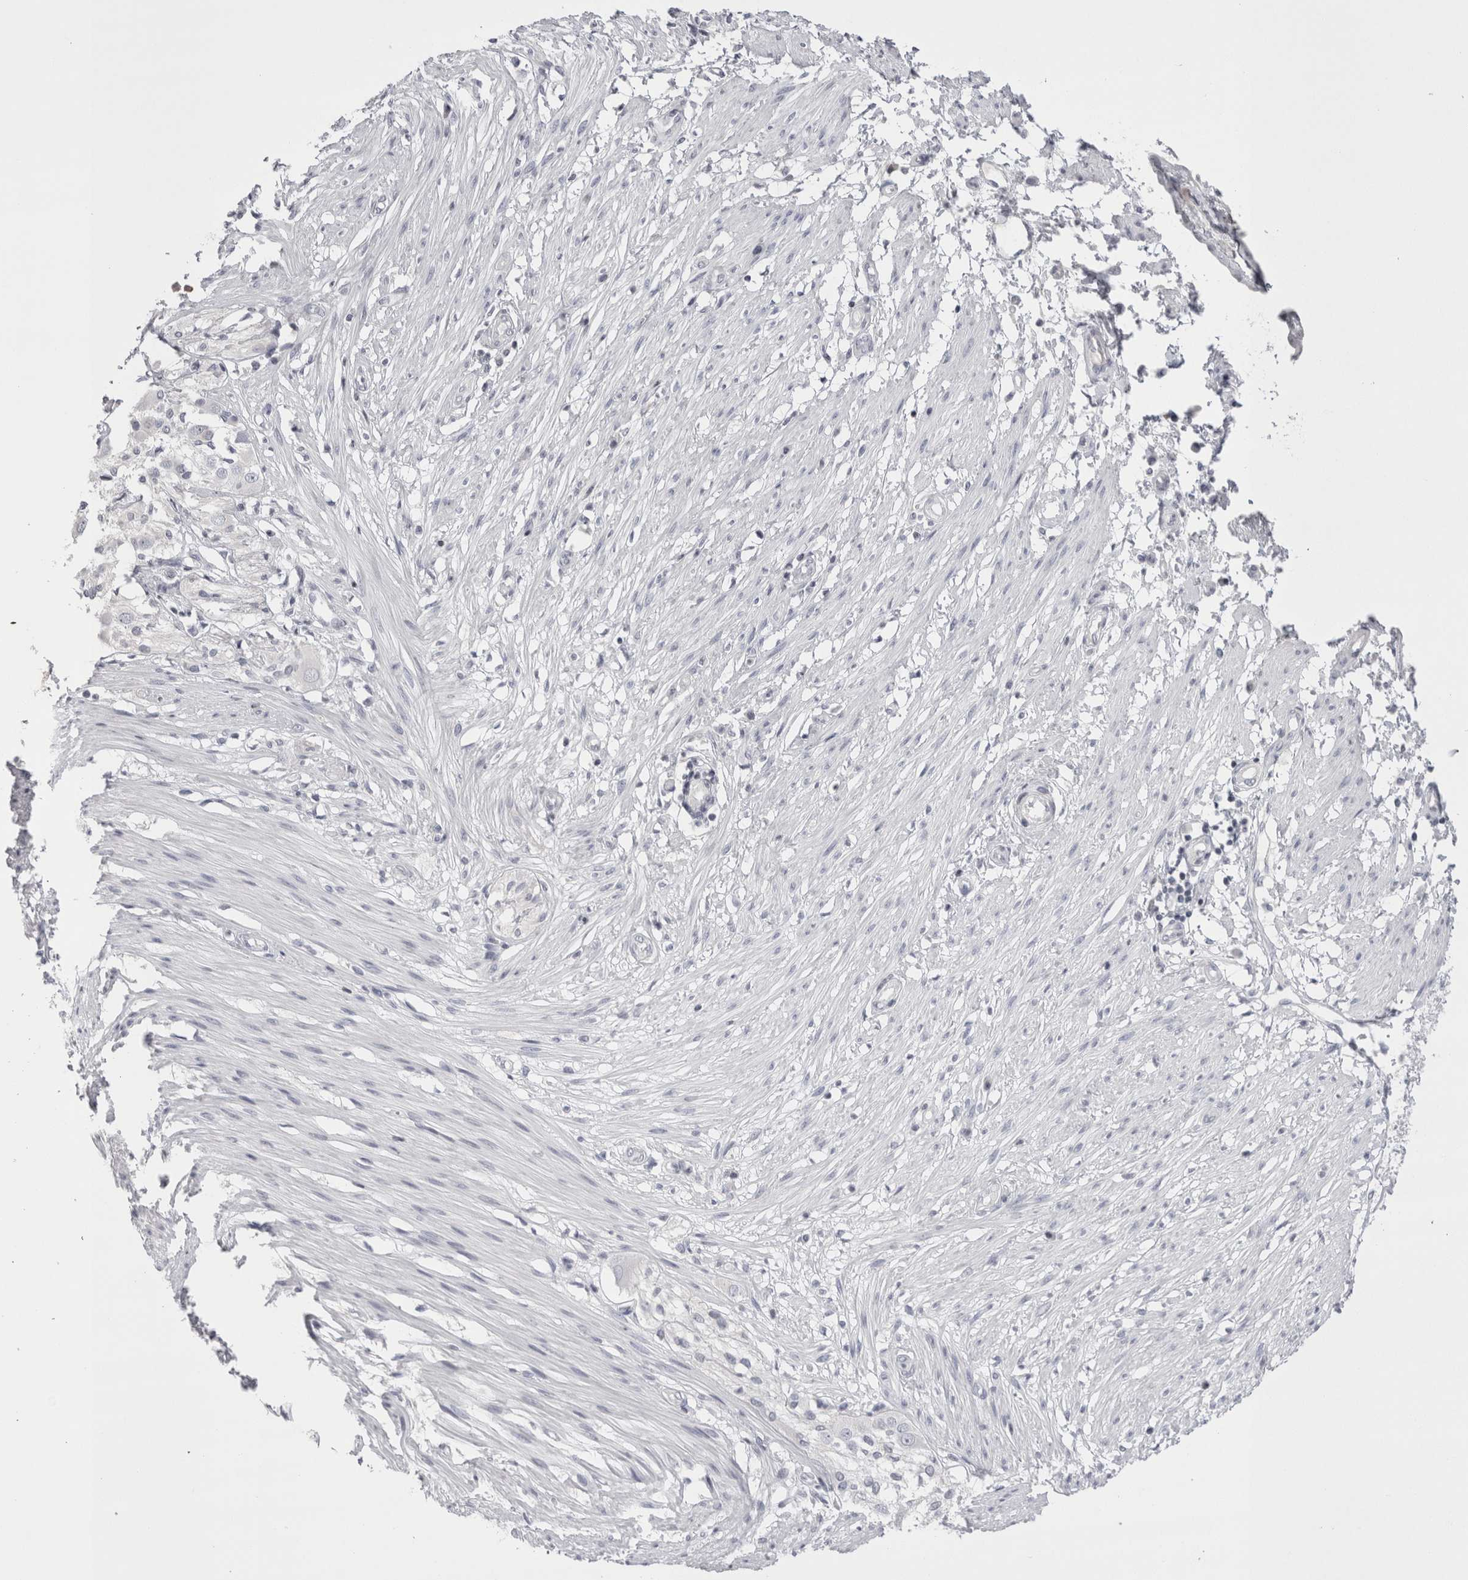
{"staining": {"intensity": "negative", "quantity": "none", "location": "none"}, "tissue": "smooth muscle", "cell_type": "Smooth muscle cells", "image_type": "normal", "snomed": [{"axis": "morphology", "description": "Normal tissue, NOS"}, {"axis": "morphology", "description": "Adenocarcinoma, NOS"}, {"axis": "topography", "description": "Smooth muscle"}, {"axis": "topography", "description": "Colon"}], "caption": "High power microscopy photomicrograph of an IHC histopathology image of normal smooth muscle, revealing no significant positivity in smooth muscle cells.", "gene": "FNDC8", "patient": {"sex": "male", "age": 14}}